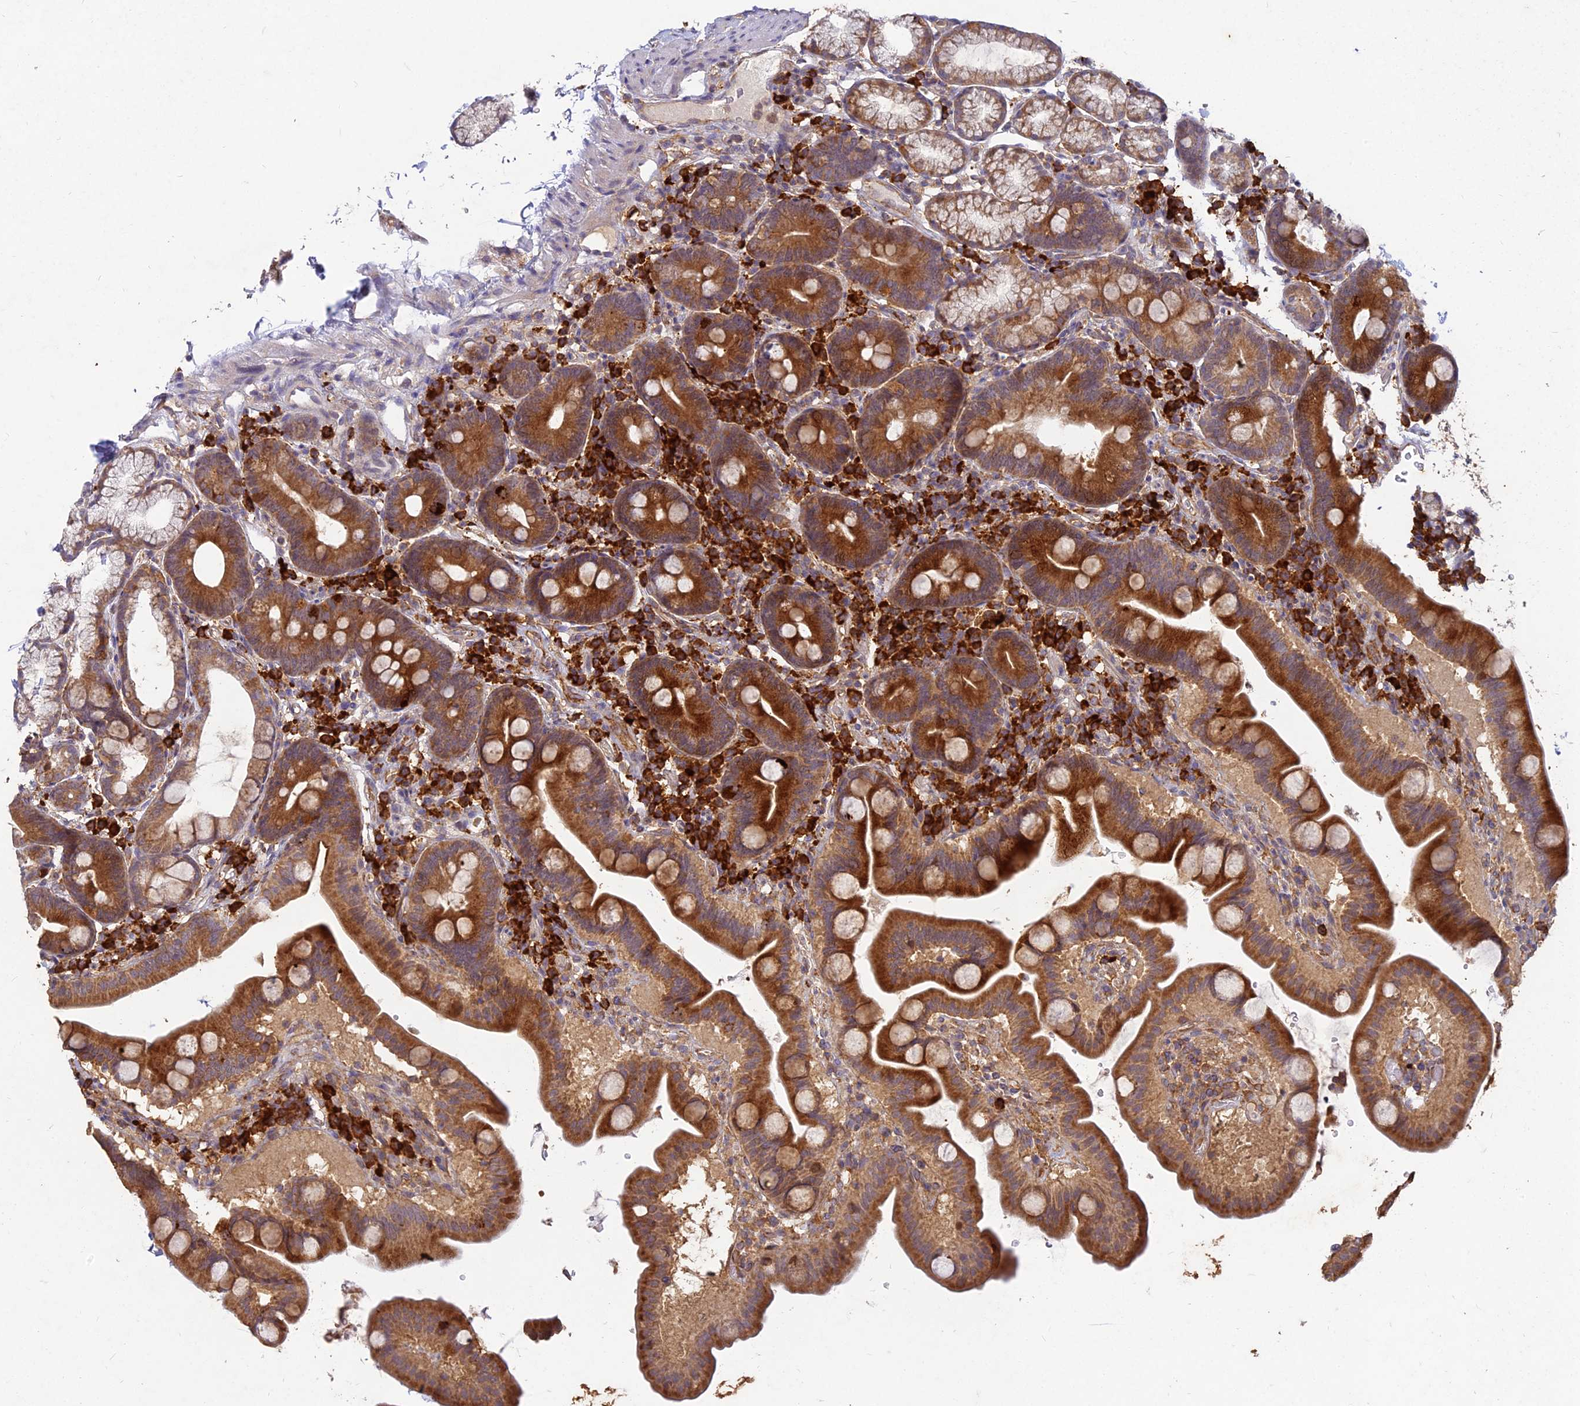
{"staining": {"intensity": "moderate", "quantity": ">75%", "location": "cytoplasmic/membranous"}, "tissue": "duodenum", "cell_type": "Glandular cells", "image_type": "normal", "snomed": [{"axis": "morphology", "description": "Normal tissue, NOS"}, {"axis": "topography", "description": "Duodenum"}], "caption": "Moderate cytoplasmic/membranous positivity for a protein is appreciated in about >75% of glandular cells of unremarkable duodenum using immunohistochemistry.", "gene": "NXNL2", "patient": {"sex": "male", "age": 54}}